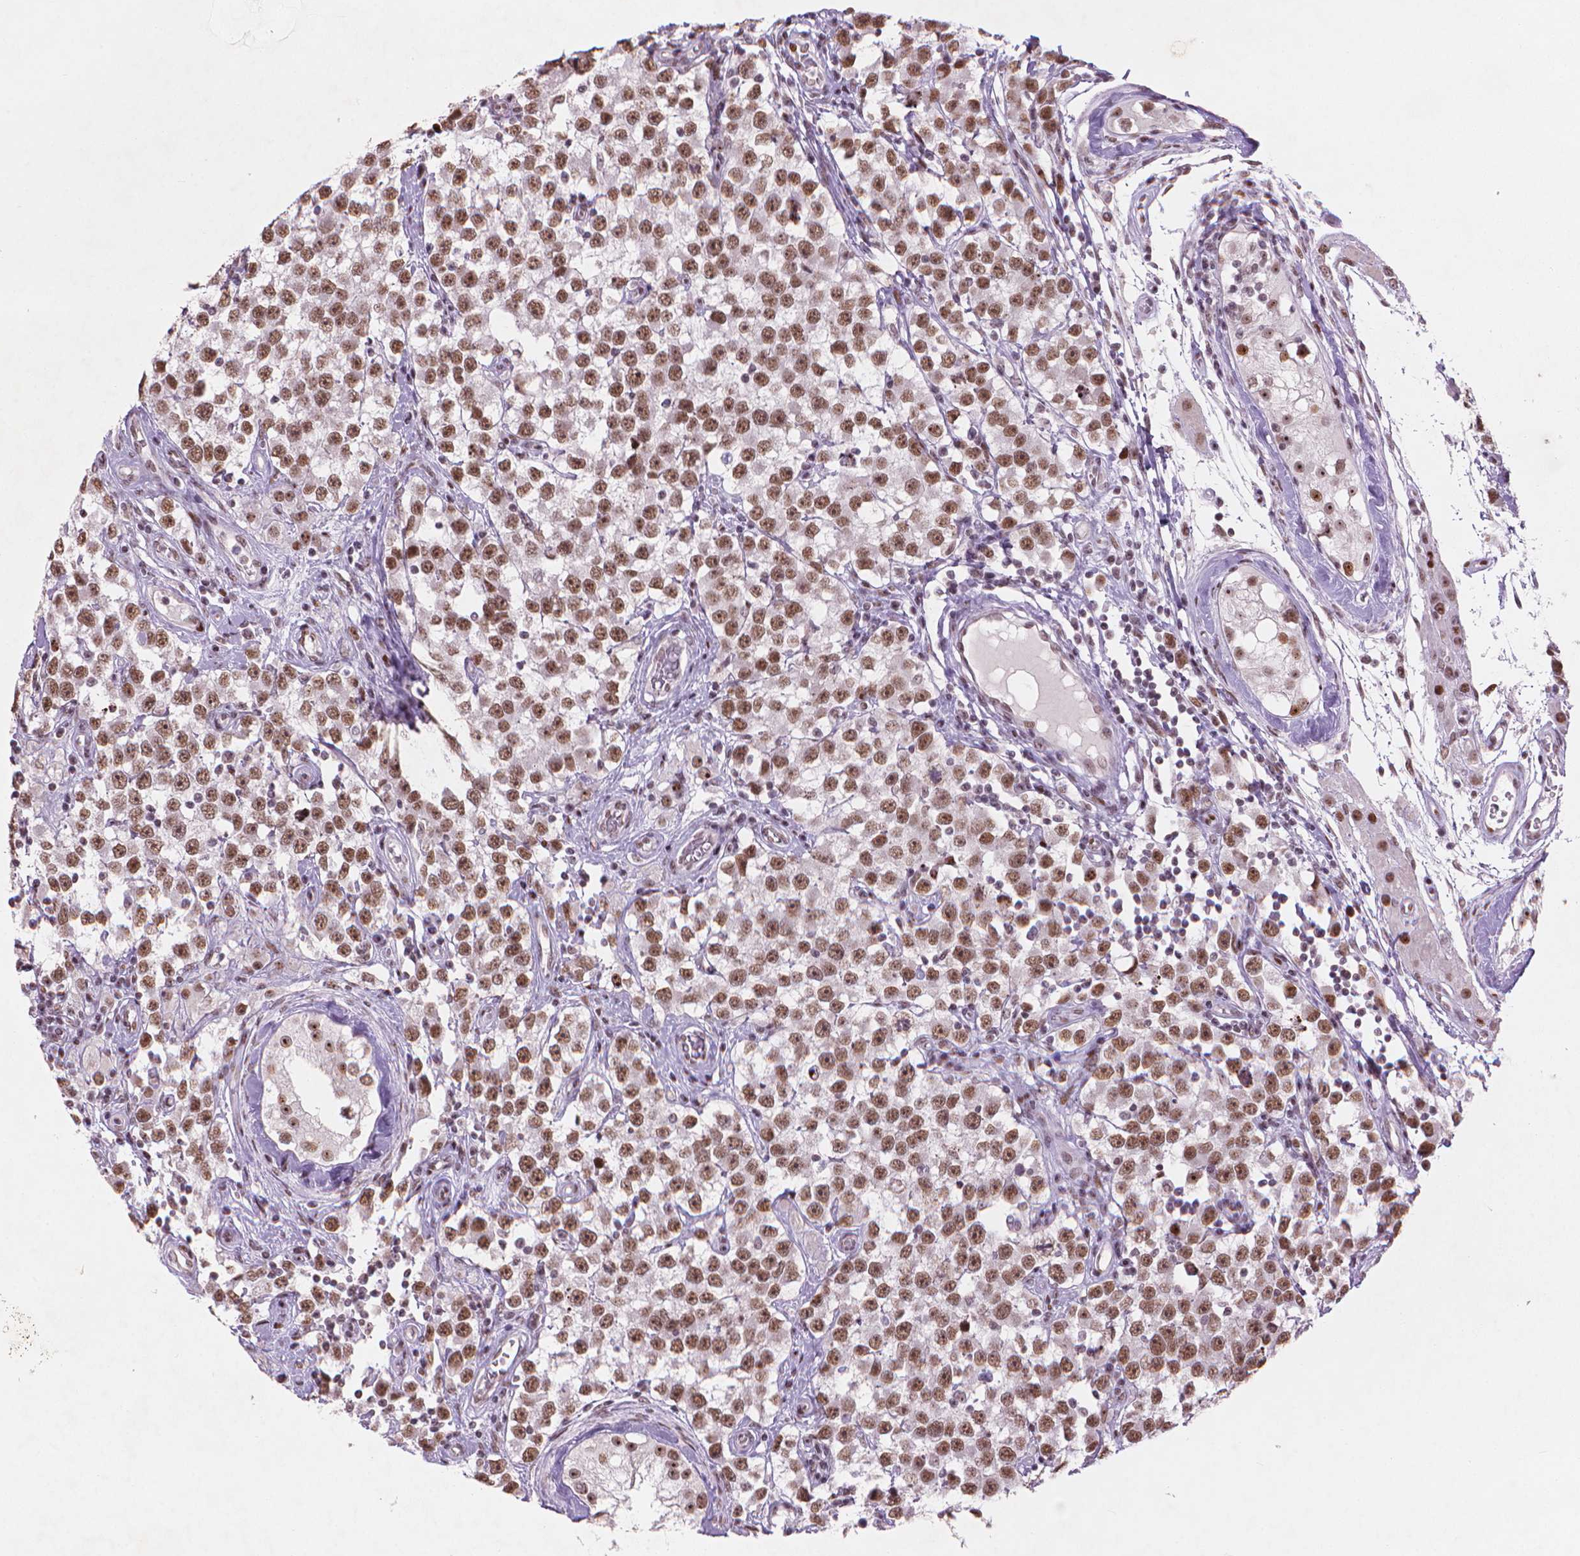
{"staining": {"intensity": "moderate", "quantity": ">75%", "location": "nuclear"}, "tissue": "testis cancer", "cell_type": "Tumor cells", "image_type": "cancer", "snomed": [{"axis": "morphology", "description": "Seminoma, NOS"}, {"axis": "topography", "description": "Testis"}], "caption": "Immunohistochemistry staining of testis cancer, which displays medium levels of moderate nuclear positivity in approximately >75% of tumor cells indicating moderate nuclear protein staining. The staining was performed using DAB (brown) for protein detection and nuclei were counterstained in hematoxylin (blue).", "gene": "HES7", "patient": {"sex": "male", "age": 34}}